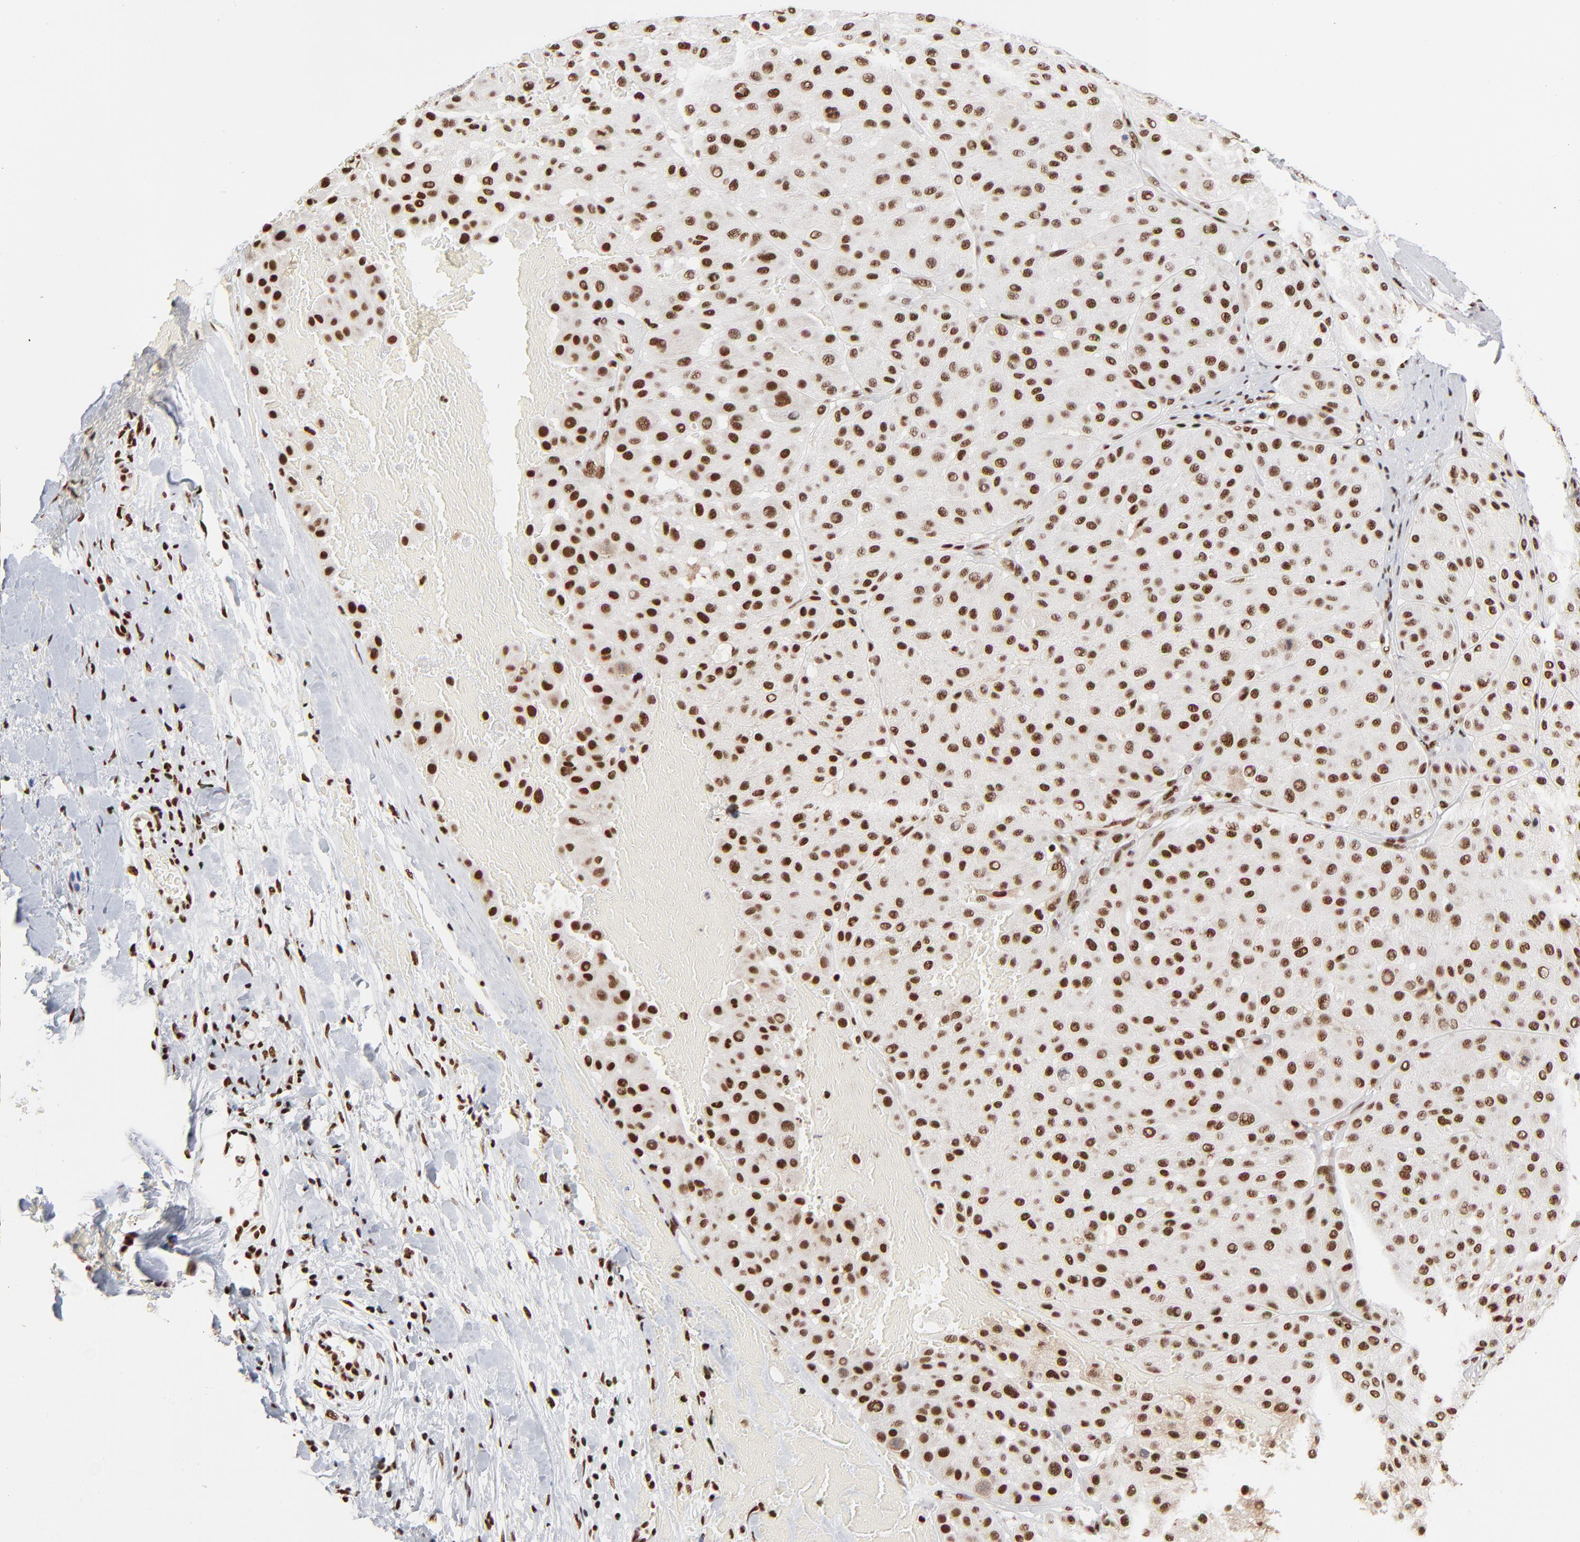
{"staining": {"intensity": "strong", "quantity": ">75%", "location": "nuclear"}, "tissue": "melanoma", "cell_type": "Tumor cells", "image_type": "cancer", "snomed": [{"axis": "morphology", "description": "Normal tissue, NOS"}, {"axis": "morphology", "description": "Malignant melanoma, Metastatic site"}, {"axis": "topography", "description": "Skin"}], "caption": "This image shows IHC staining of malignant melanoma (metastatic site), with high strong nuclear staining in about >75% of tumor cells.", "gene": "CREB1", "patient": {"sex": "male", "age": 41}}